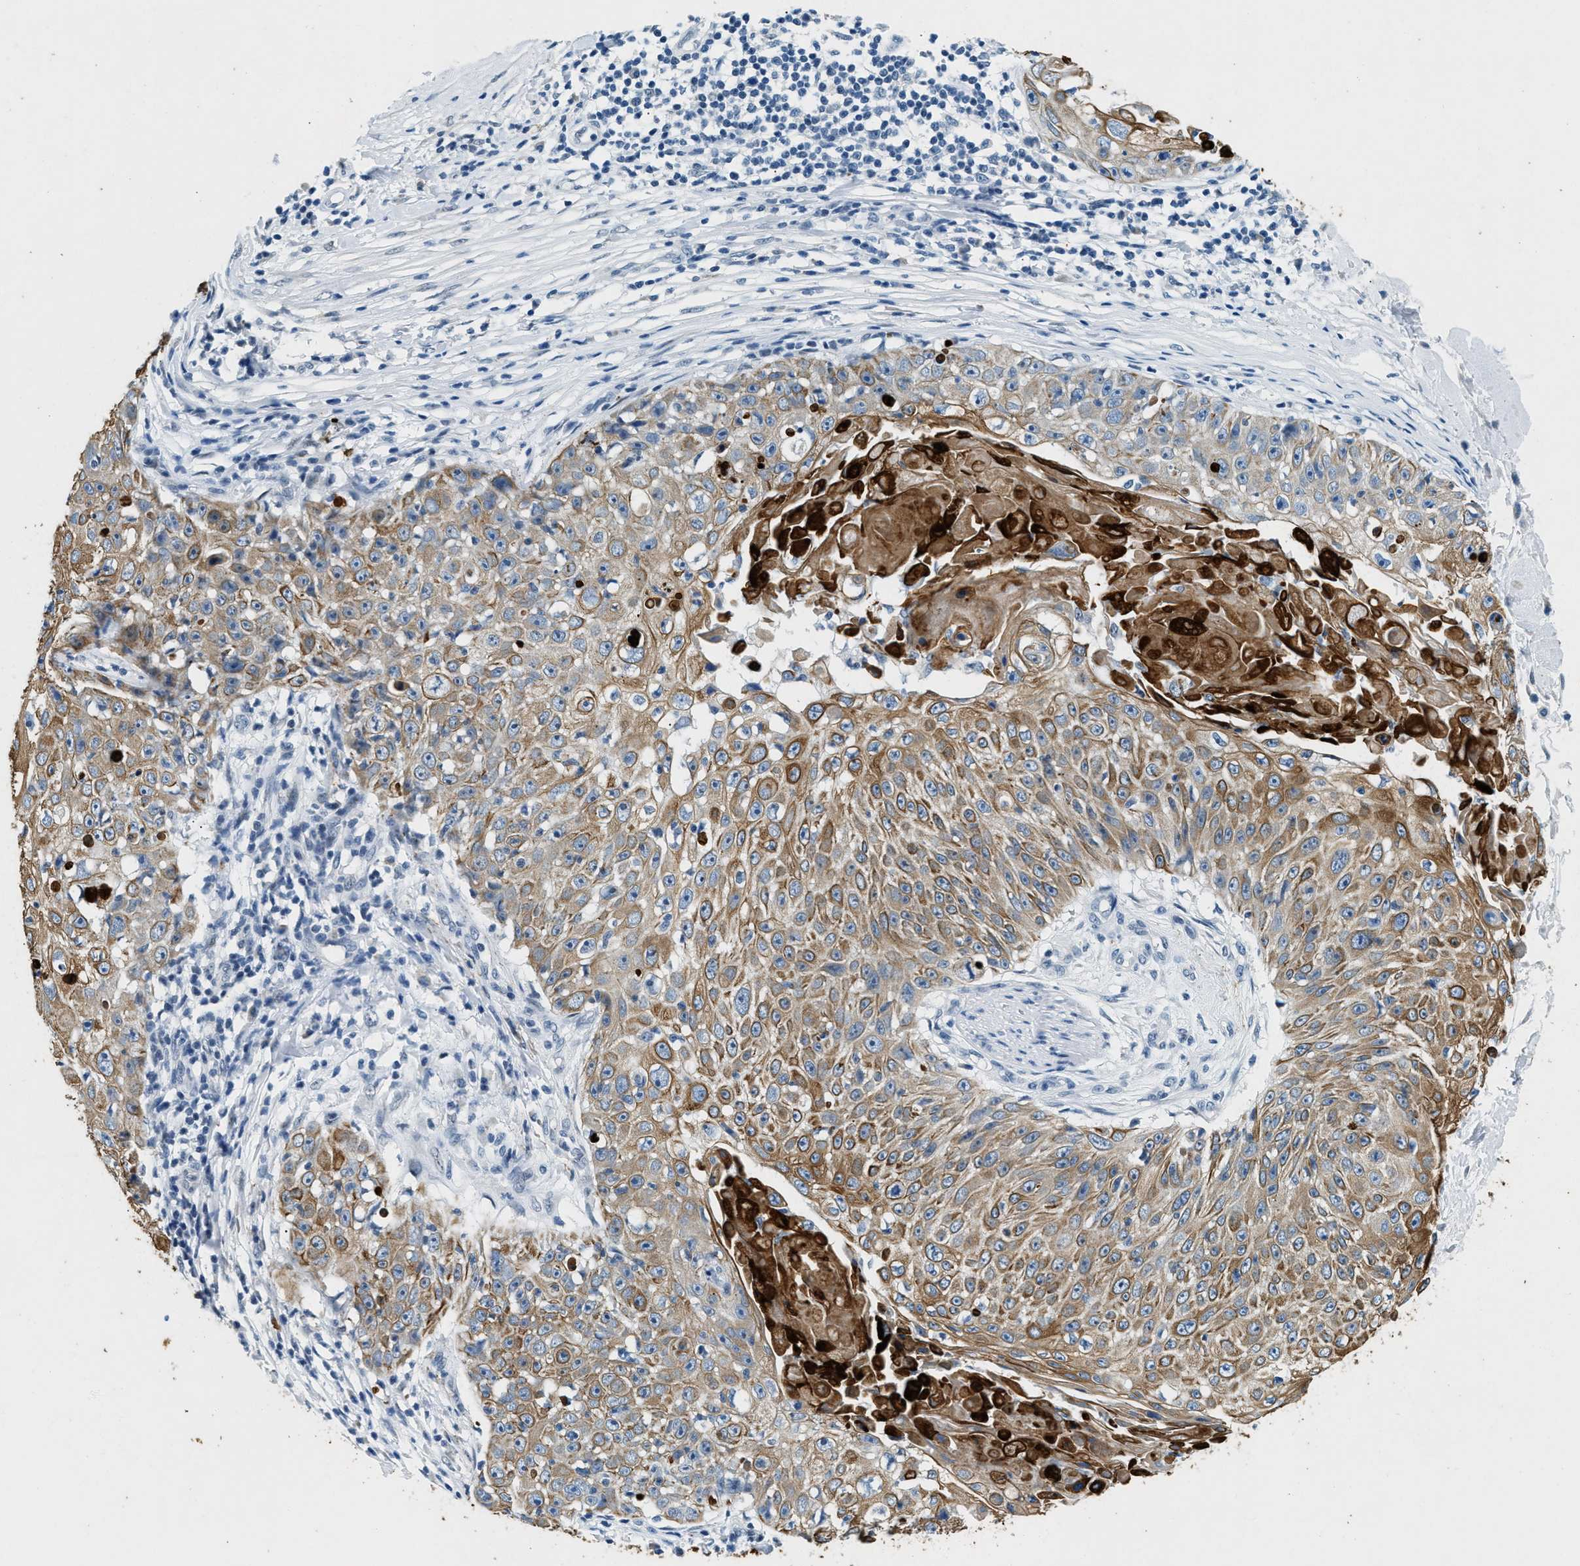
{"staining": {"intensity": "moderate", "quantity": ">75%", "location": "cytoplasmic/membranous"}, "tissue": "skin cancer", "cell_type": "Tumor cells", "image_type": "cancer", "snomed": [{"axis": "morphology", "description": "Squamous cell carcinoma, NOS"}, {"axis": "topography", "description": "Skin"}], "caption": "Squamous cell carcinoma (skin) stained for a protein (brown) exhibits moderate cytoplasmic/membranous positive positivity in about >75% of tumor cells.", "gene": "CFAP20", "patient": {"sex": "male", "age": 86}}